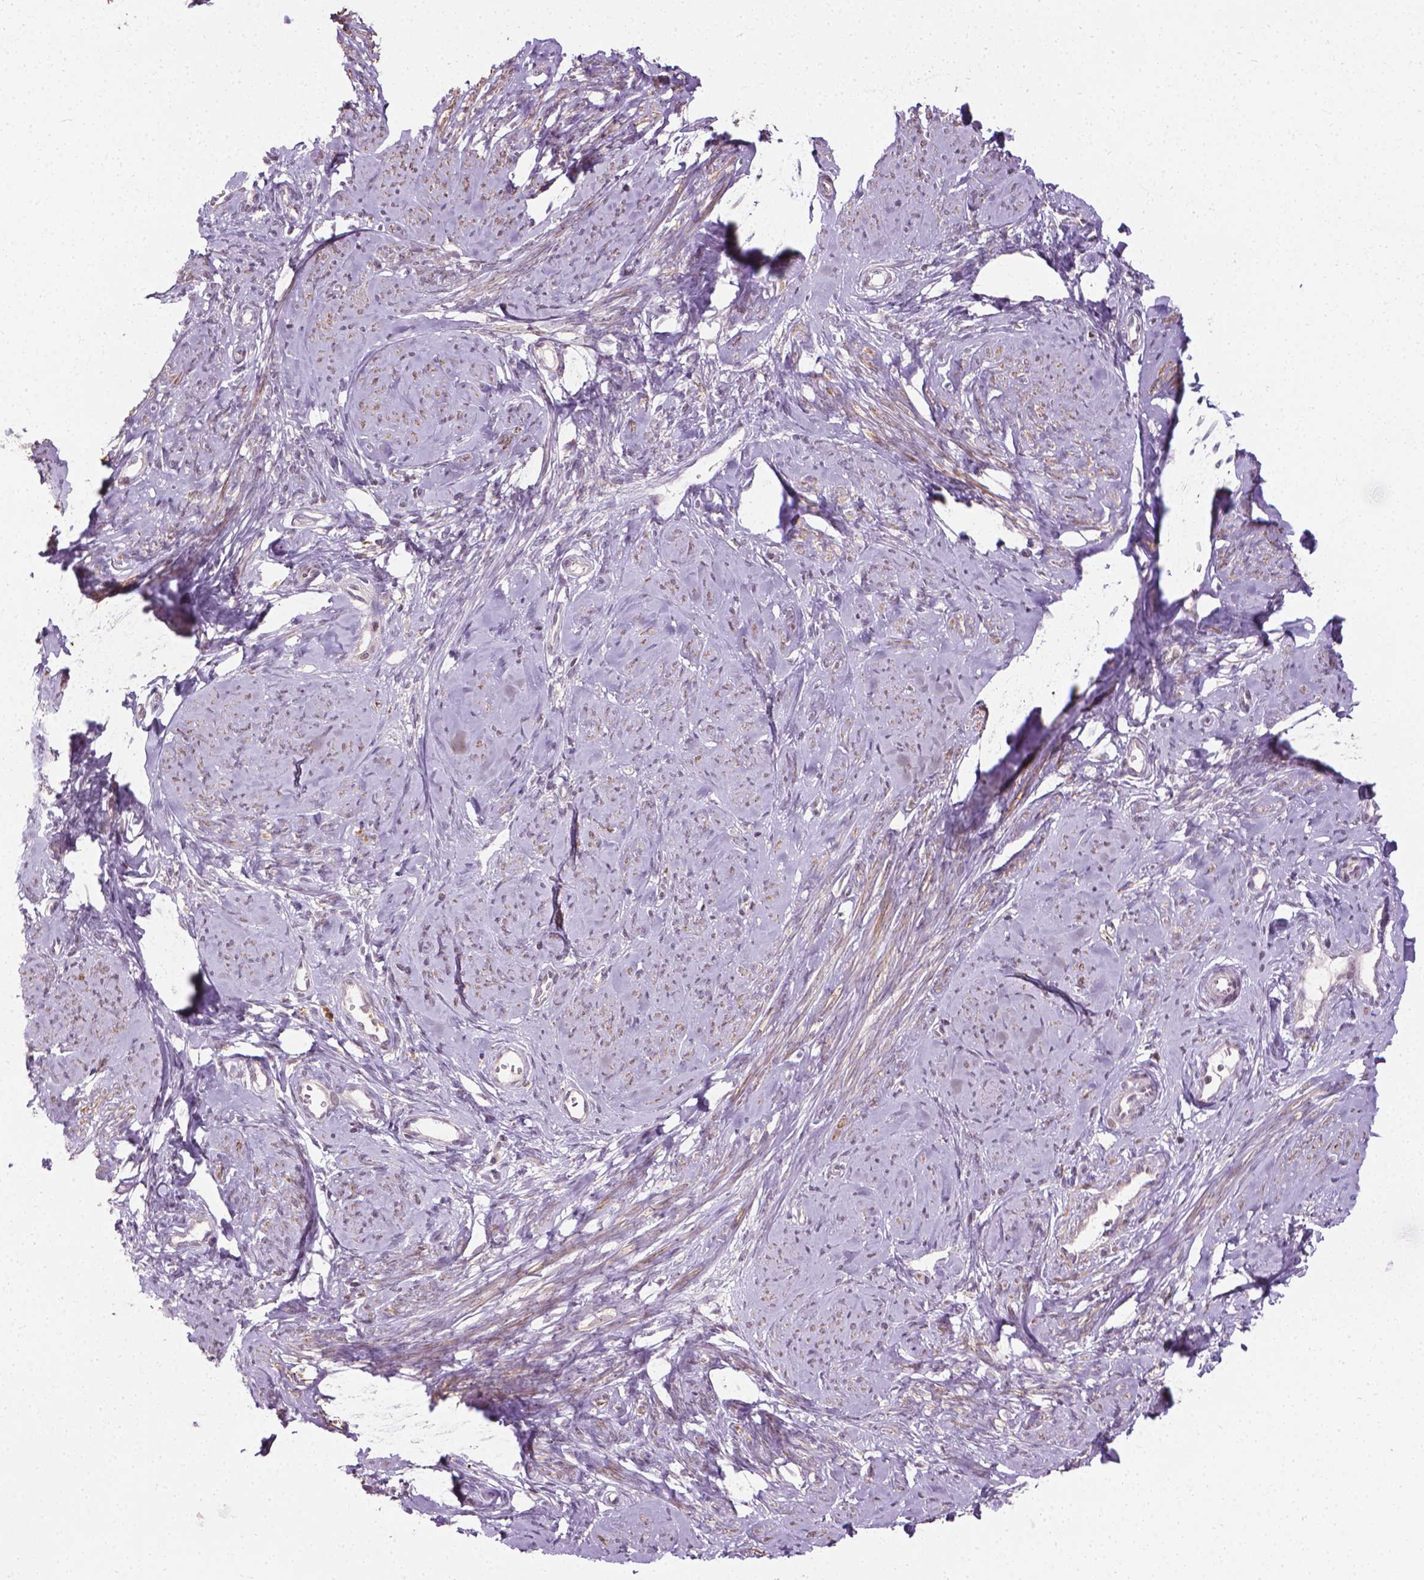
{"staining": {"intensity": "weak", "quantity": ">75%", "location": "cytoplasmic/membranous"}, "tissue": "smooth muscle", "cell_type": "Smooth muscle cells", "image_type": "normal", "snomed": [{"axis": "morphology", "description": "Normal tissue, NOS"}, {"axis": "topography", "description": "Smooth muscle"}], "caption": "Immunohistochemical staining of unremarkable smooth muscle displays low levels of weak cytoplasmic/membranous positivity in approximately >75% of smooth muscle cells. (DAB (3,3'-diaminobenzidine) = brown stain, brightfield microscopy at high magnification).", "gene": "PRAG1", "patient": {"sex": "female", "age": 48}}